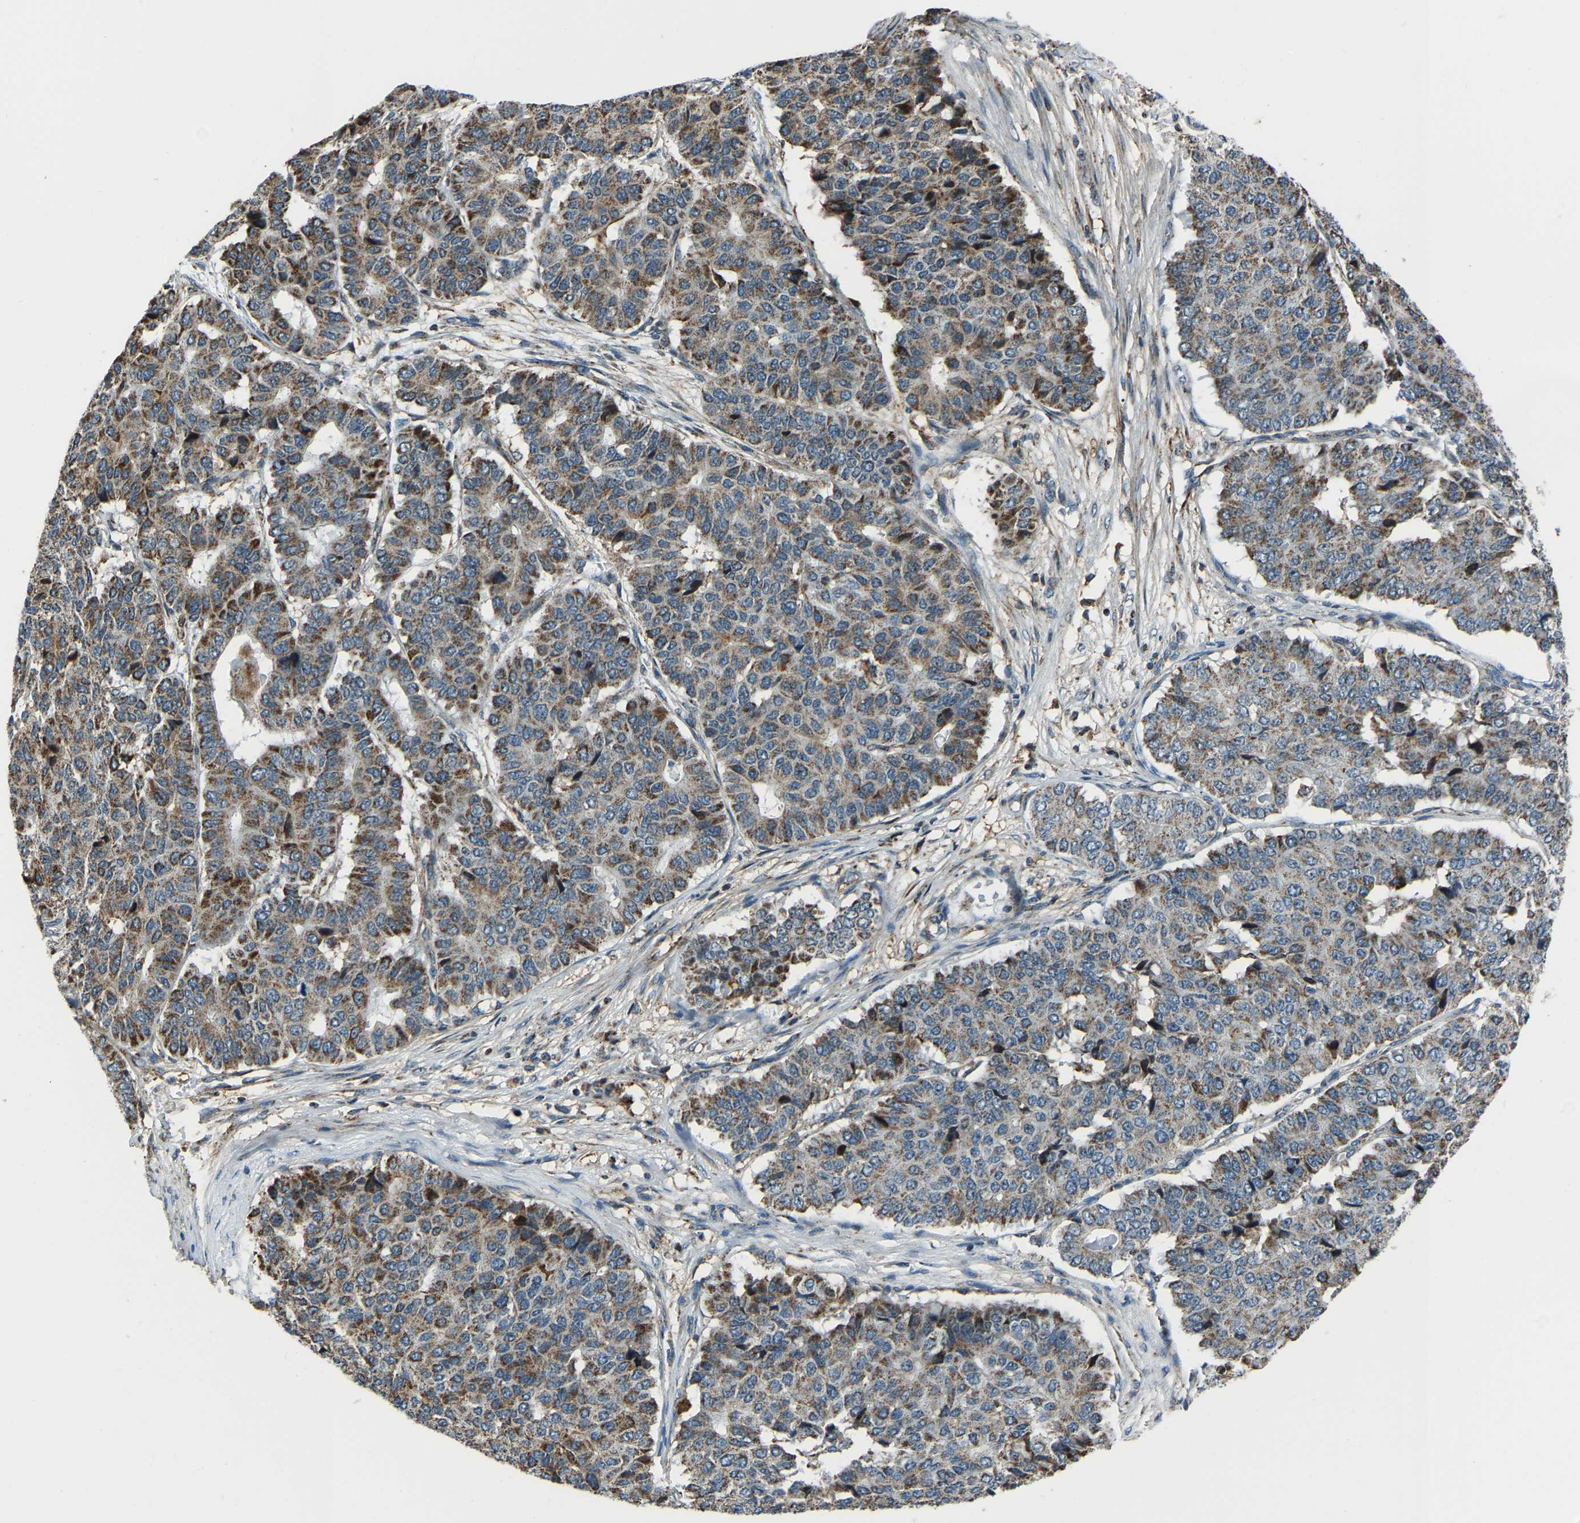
{"staining": {"intensity": "moderate", "quantity": ">75%", "location": "cytoplasmic/membranous"}, "tissue": "pancreatic cancer", "cell_type": "Tumor cells", "image_type": "cancer", "snomed": [{"axis": "morphology", "description": "Adenocarcinoma, NOS"}, {"axis": "topography", "description": "Pancreas"}], "caption": "A medium amount of moderate cytoplasmic/membranous staining is identified in approximately >75% of tumor cells in pancreatic adenocarcinoma tissue. Using DAB (brown) and hematoxylin (blue) stains, captured at high magnification using brightfield microscopy.", "gene": "RBM33", "patient": {"sex": "male", "age": 50}}